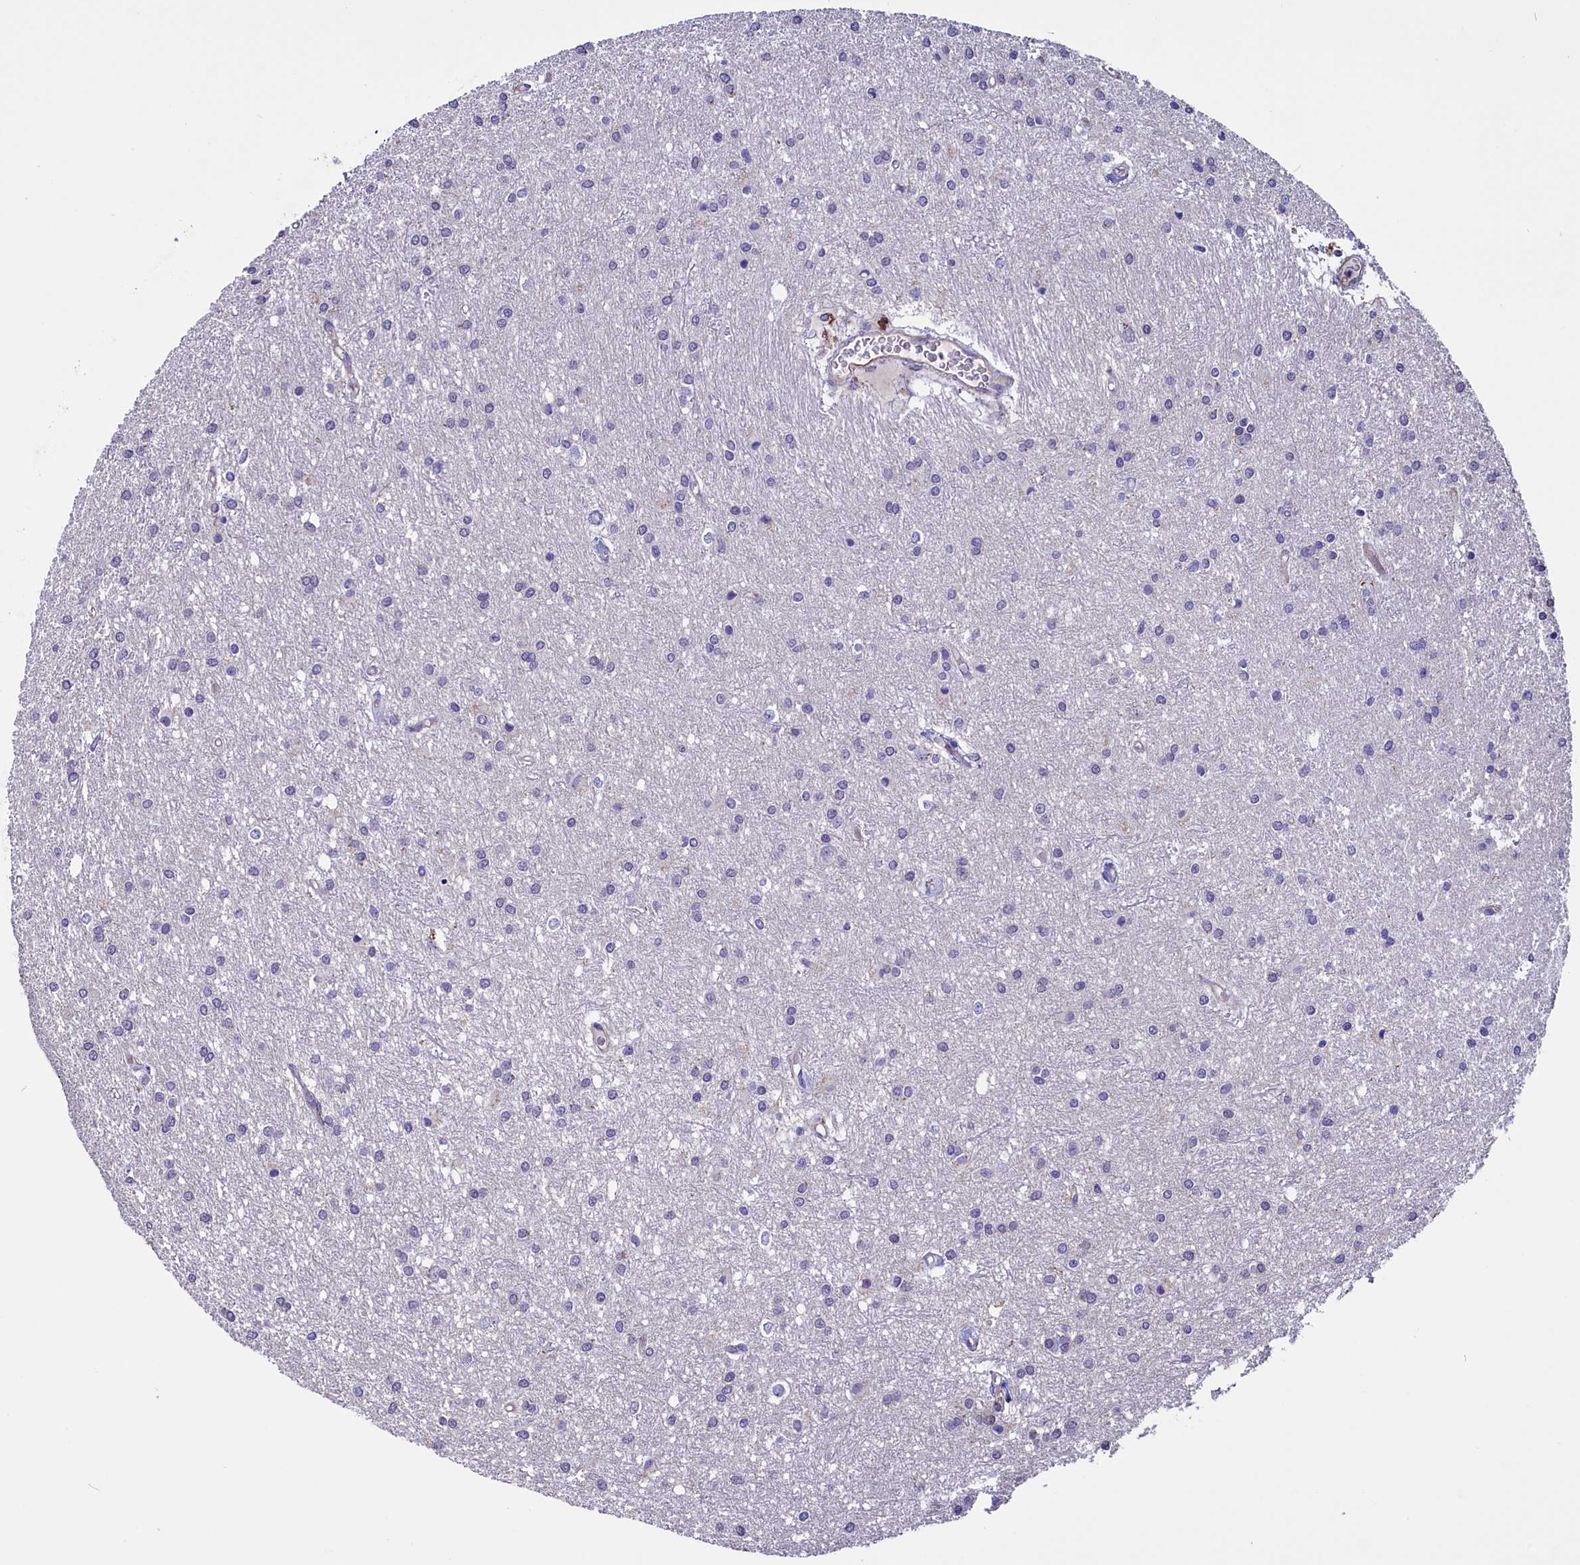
{"staining": {"intensity": "negative", "quantity": "none", "location": "none"}, "tissue": "glioma", "cell_type": "Tumor cells", "image_type": "cancer", "snomed": [{"axis": "morphology", "description": "Glioma, malignant, High grade"}, {"axis": "topography", "description": "Brain"}], "caption": "This is a photomicrograph of immunohistochemistry staining of glioma, which shows no expression in tumor cells.", "gene": "PDILT", "patient": {"sex": "female", "age": 50}}